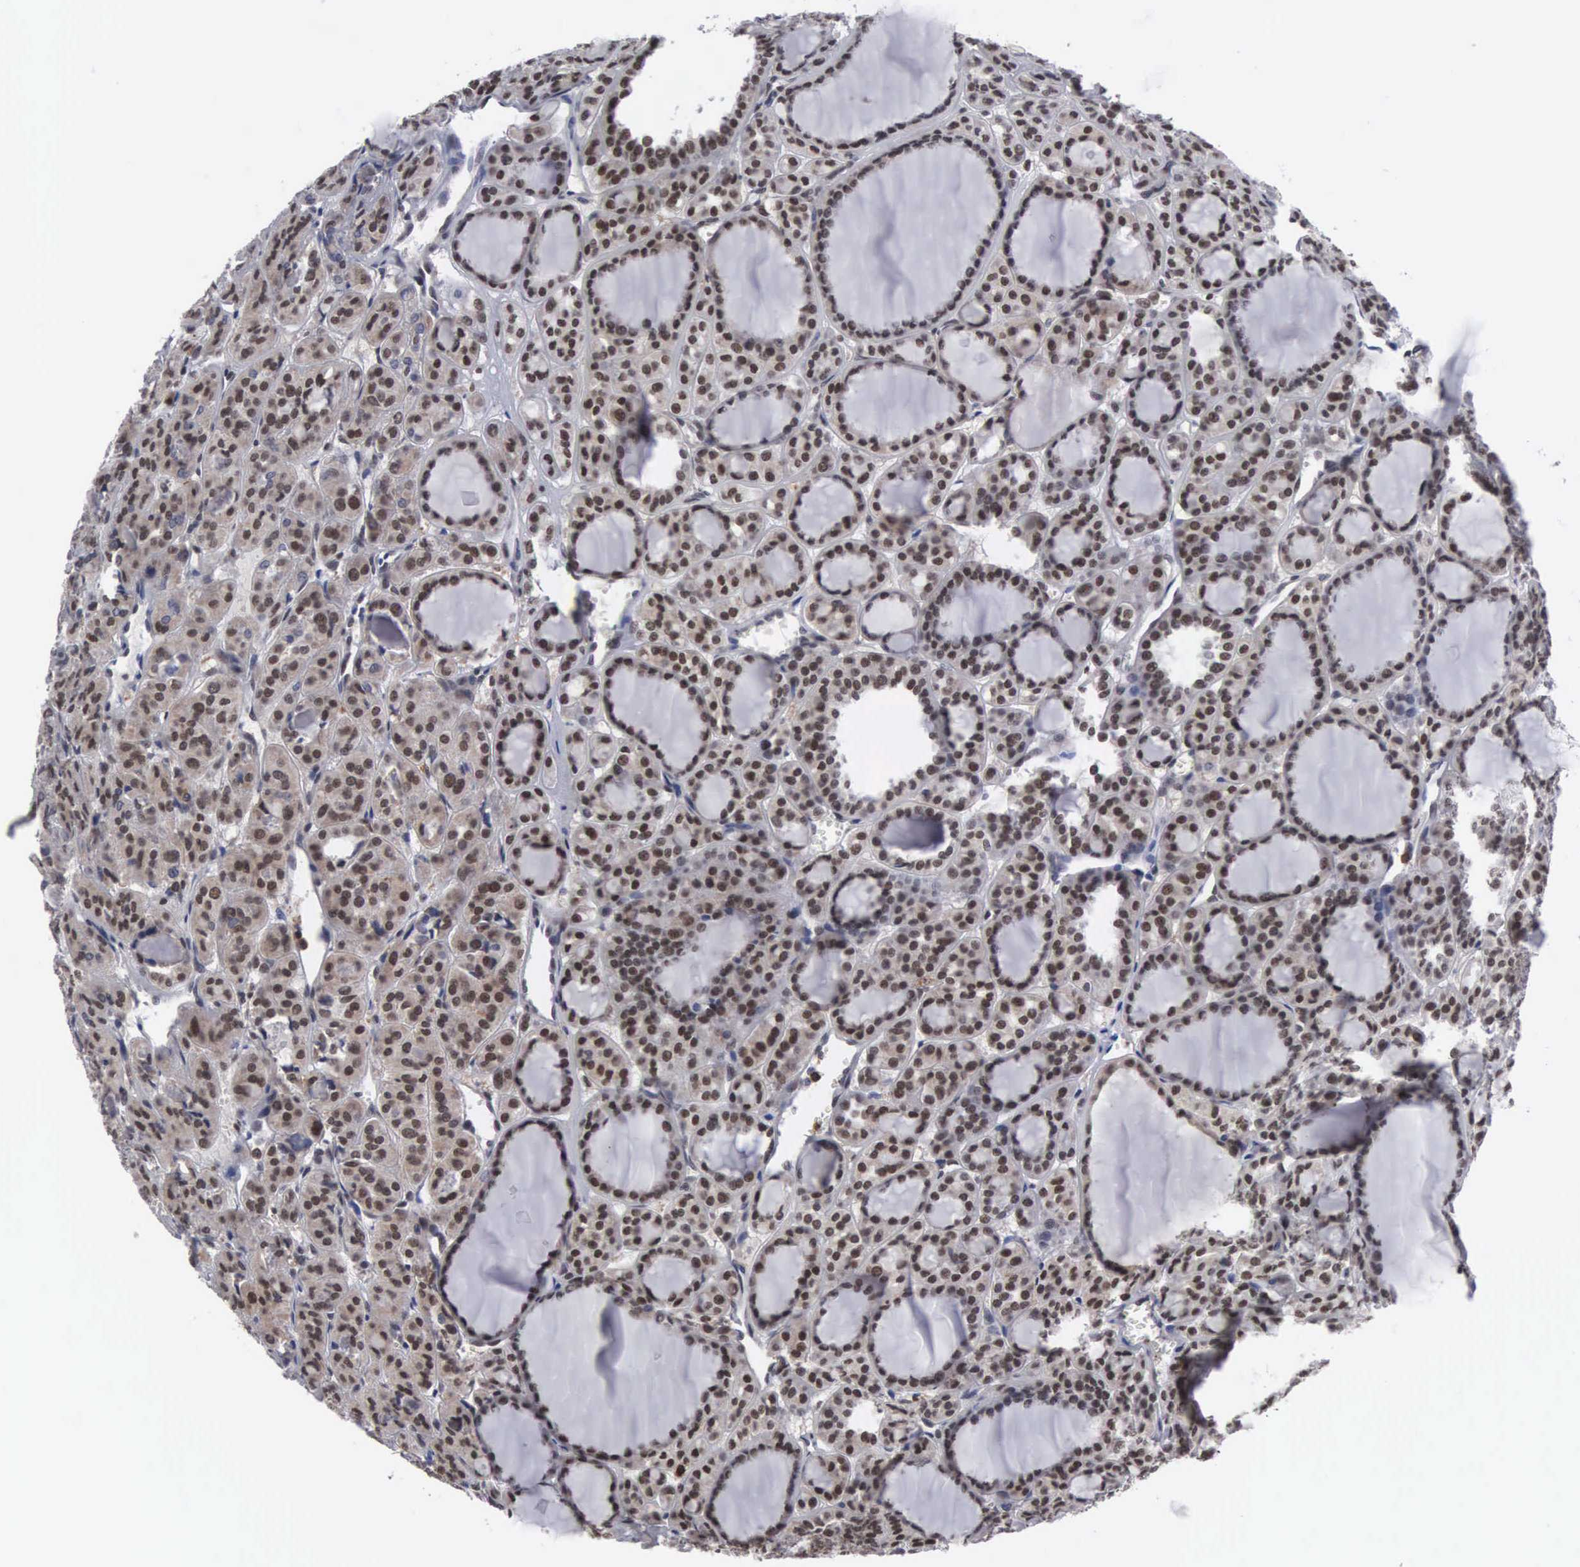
{"staining": {"intensity": "moderate", "quantity": ">75%", "location": "nuclear"}, "tissue": "thyroid cancer", "cell_type": "Tumor cells", "image_type": "cancer", "snomed": [{"axis": "morphology", "description": "Follicular adenoma carcinoma, NOS"}, {"axis": "topography", "description": "Thyroid gland"}], "caption": "An immunohistochemistry histopathology image of tumor tissue is shown. Protein staining in brown shows moderate nuclear positivity in thyroid cancer (follicular adenoma carcinoma) within tumor cells. The protein is shown in brown color, while the nuclei are stained blue.", "gene": "TRMT5", "patient": {"sex": "female", "age": 71}}